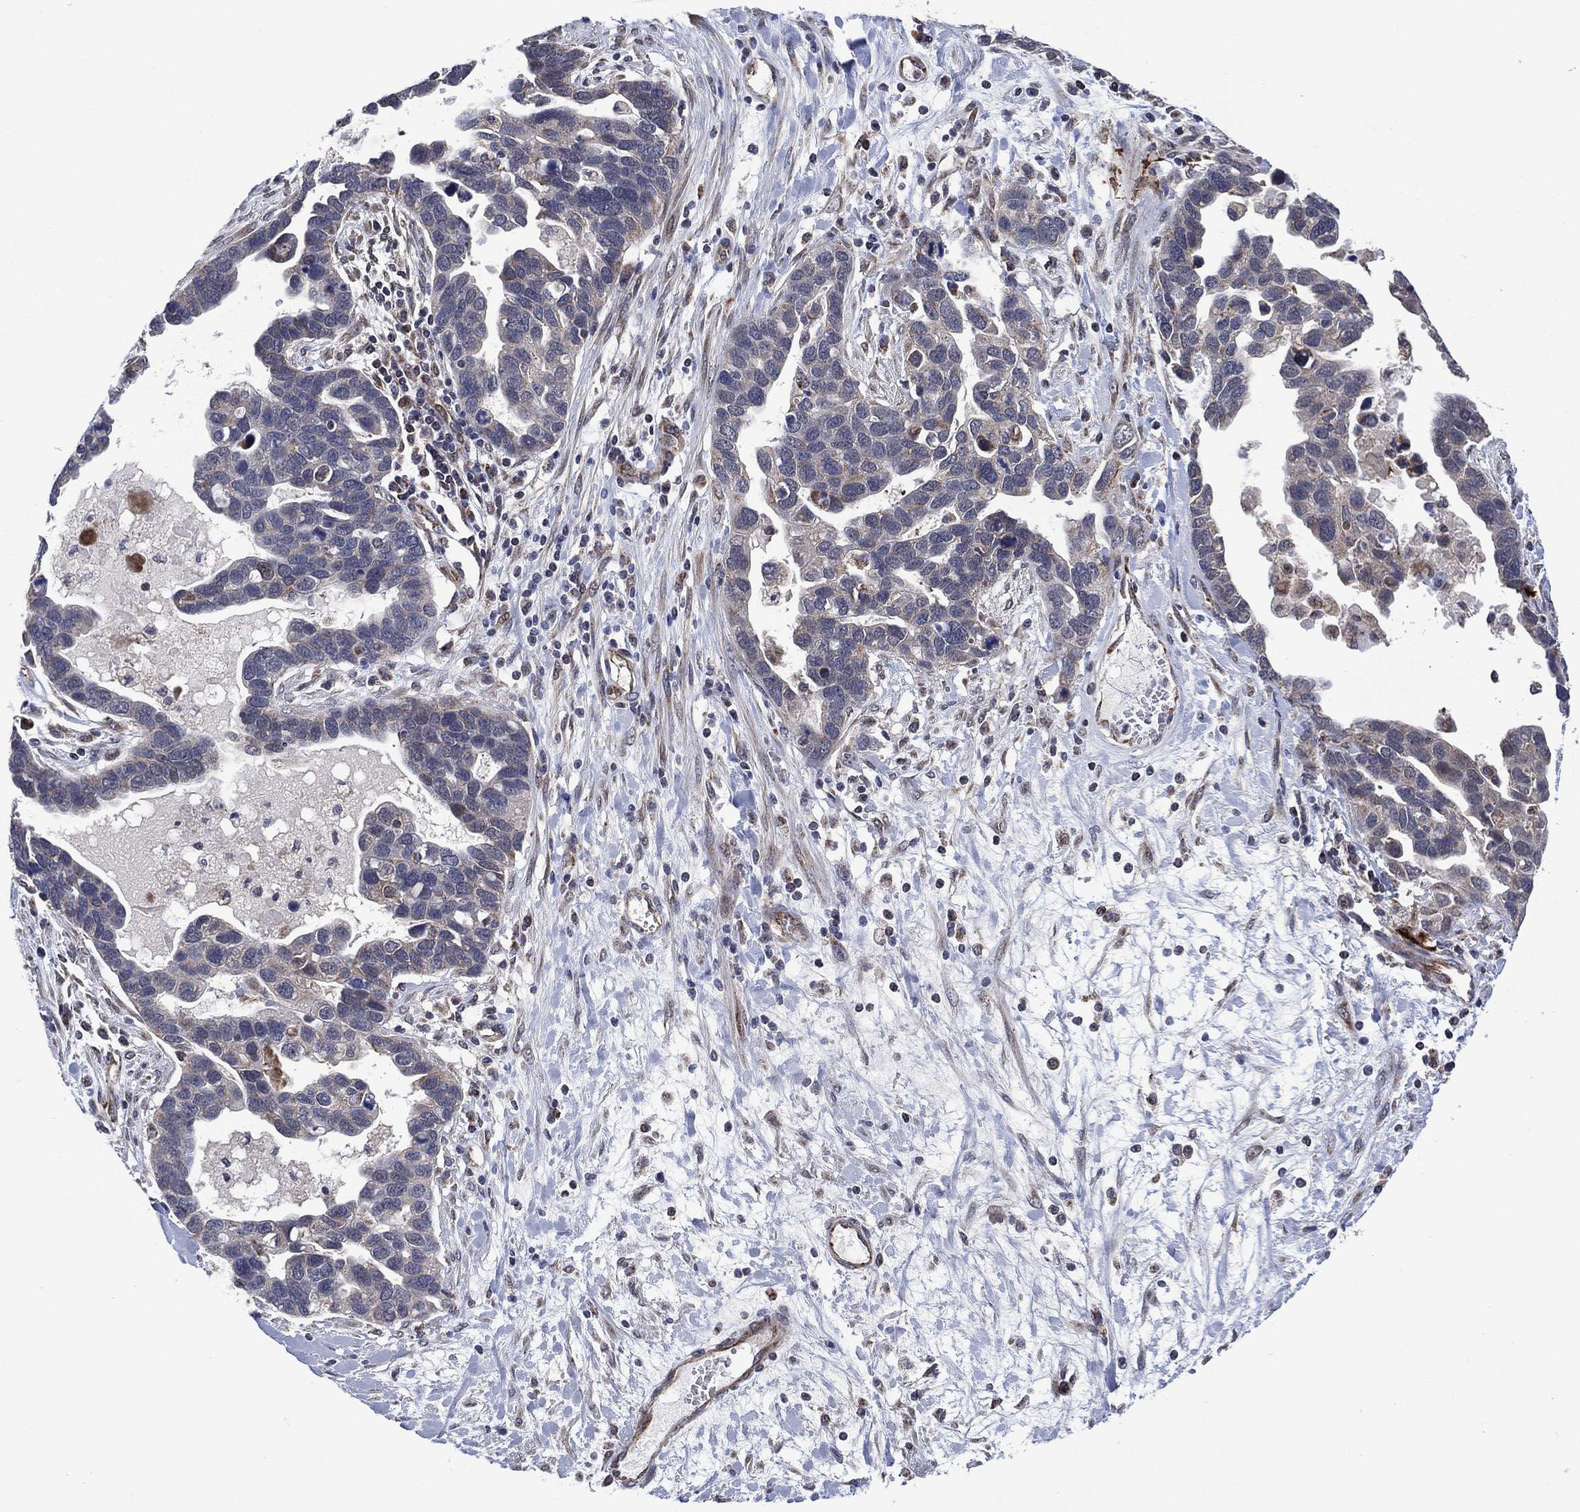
{"staining": {"intensity": "negative", "quantity": "none", "location": "none"}, "tissue": "ovarian cancer", "cell_type": "Tumor cells", "image_type": "cancer", "snomed": [{"axis": "morphology", "description": "Cystadenocarcinoma, serous, NOS"}, {"axis": "topography", "description": "Ovary"}], "caption": "A high-resolution histopathology image shows immunohistochemistry (IHC) staining of ovarian cancer, which shows no significant staining in tumor cells.", "gene": "HTD2", "patient": {"sex": "female", "age": 54}}